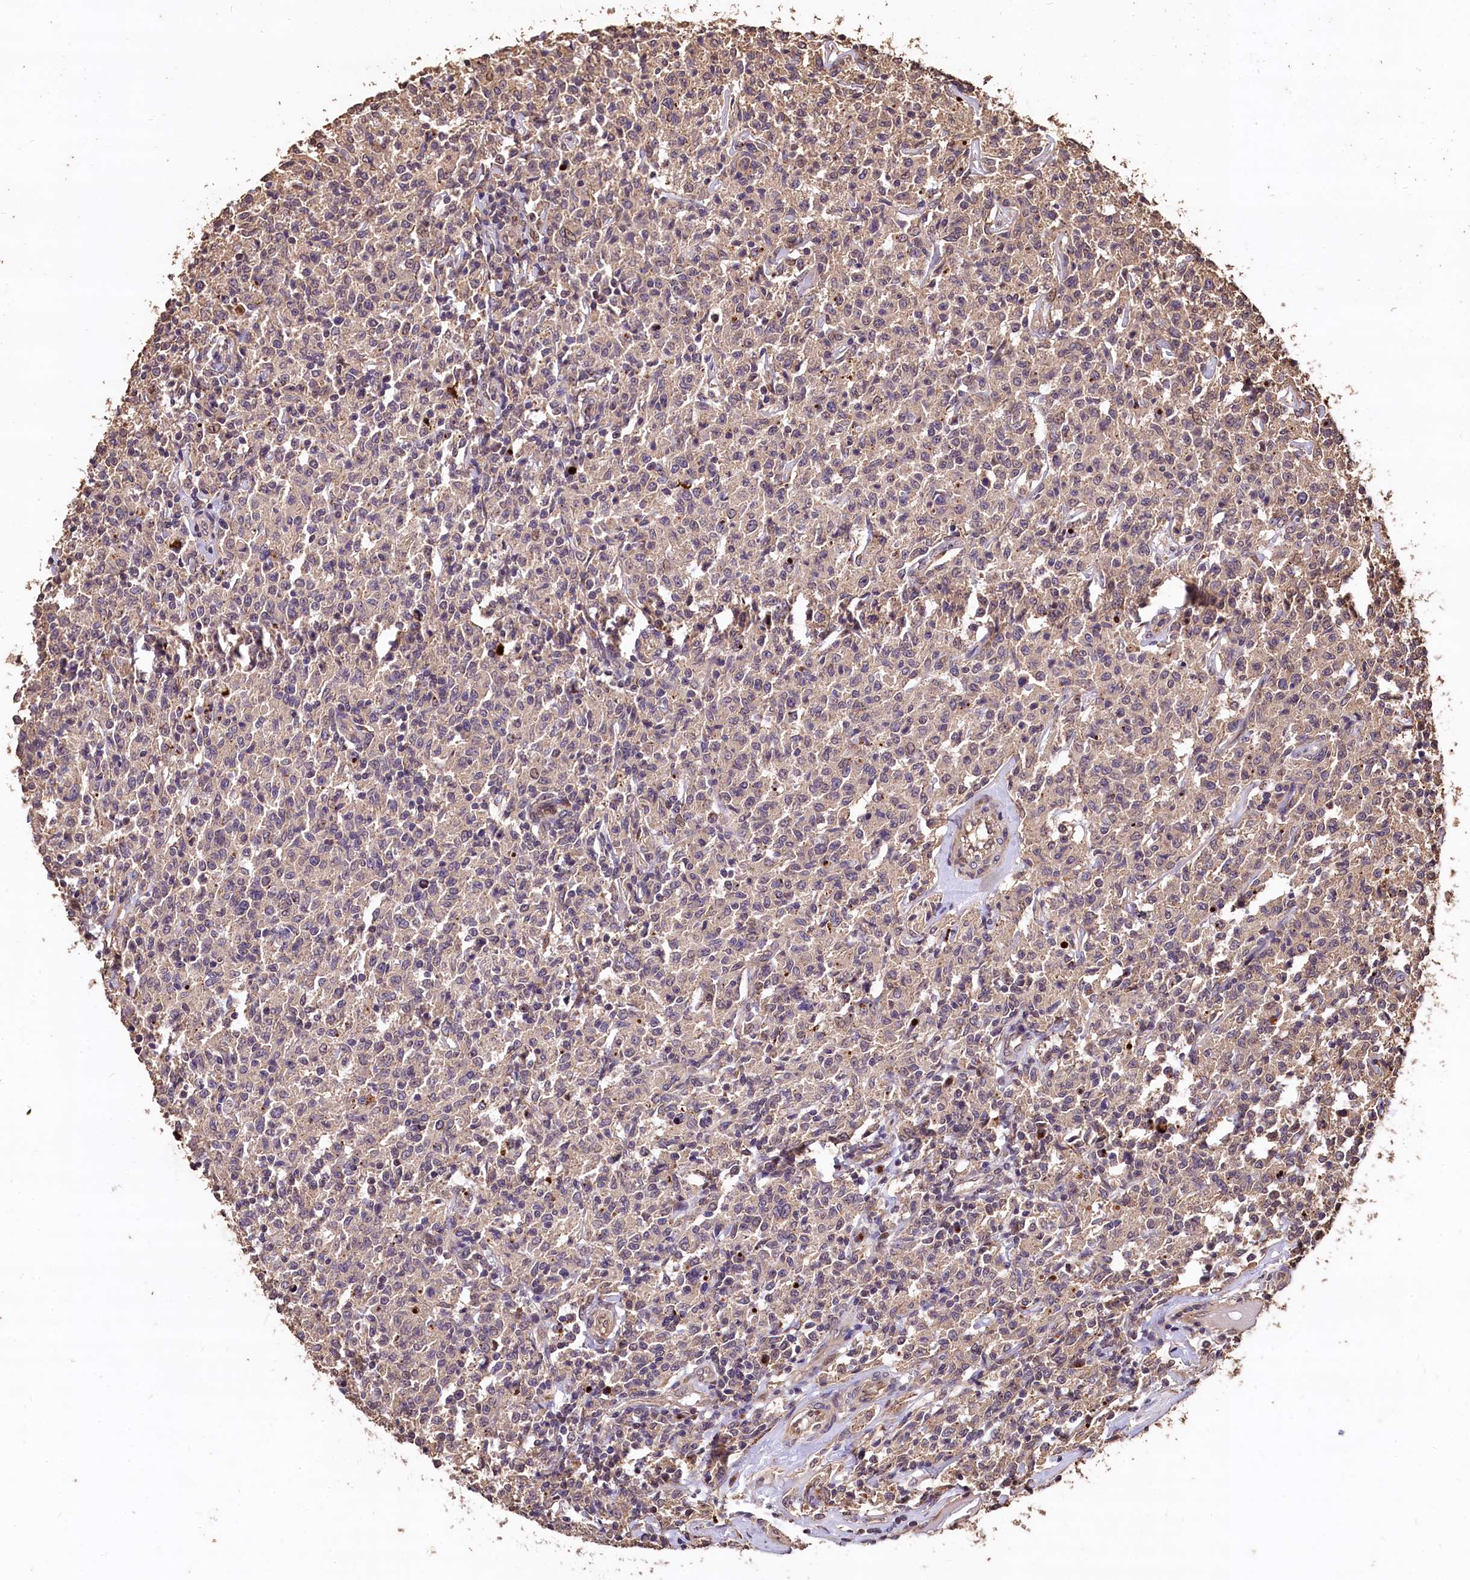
{"staining": {"intensity": "weak", "quantity": "25%-75%", "location": "cytoplasmic/membranous"}, "tissue": "lymphoma", "cell_type": "Tumor cells", "image_type": "cancer", "snomed": [{"axis": "morphology", "description": "Malignant lymphoma, non-Hodgkin's type, Low grade"}, {"axis": "topography", "description": "Small intestine"}], "caption": "An IHC micrograph of neoplastic tissue is shown. Protein staining in brown labels weak cytoplasmic/membranous positivity in lymphoma within tumor cells.", "gene": "LSM4", "patient": {"sex": "female", "age": 59}}